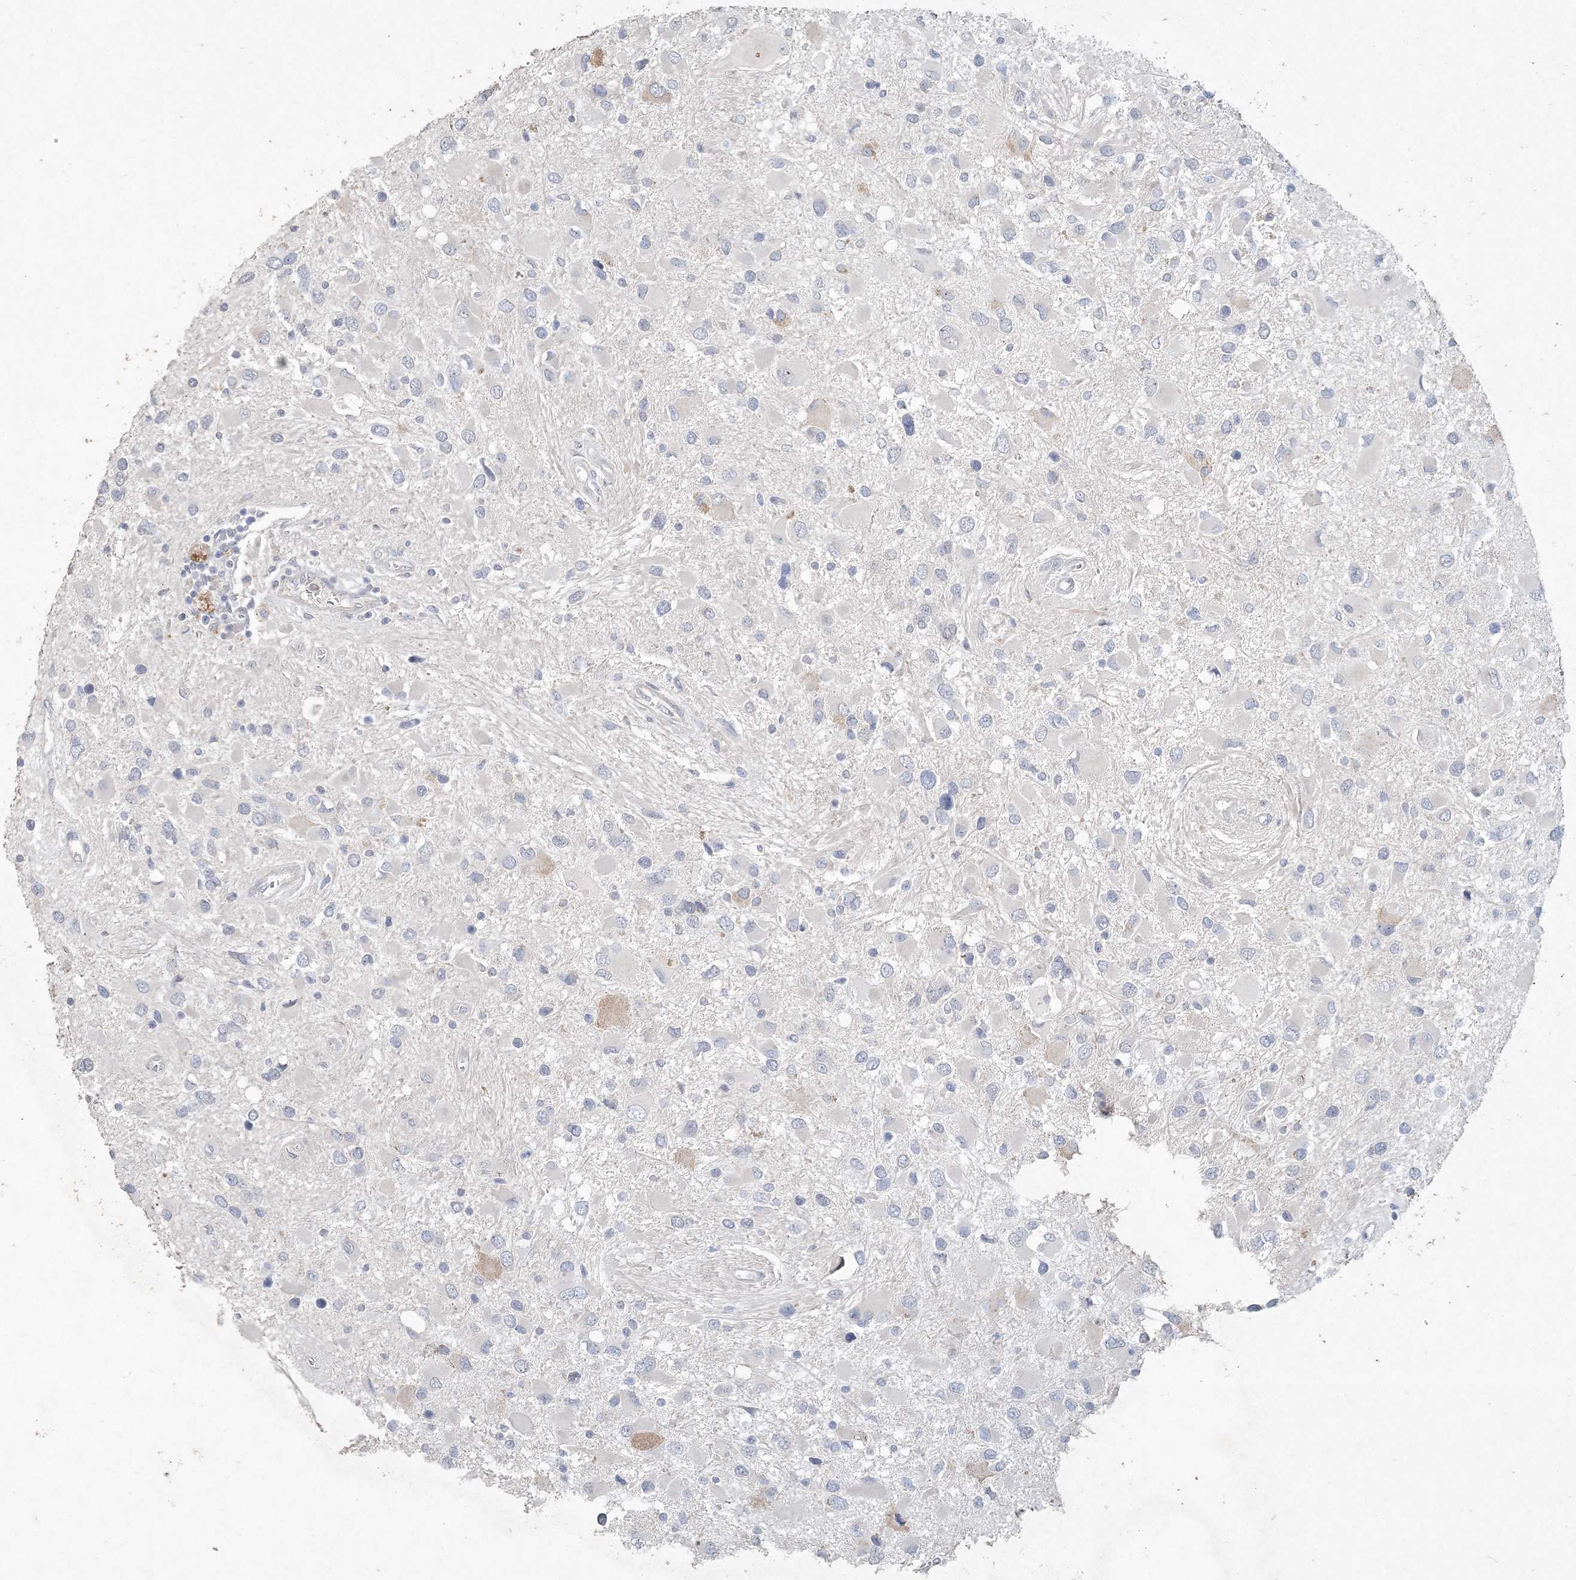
{"staining": {"intensity": "weak", "quantity": "<25%", "location": "cytoplasmic/membranous"}, "tissue": "glioma", "cell_type": "Tumor cells", "image_type": "cancer", "snomed": [{"axis": "morphology", "description": "Glioma, malignant, High grade"}, {"axis": "topography", "description": "Brain"}], "caption": "Histopathology image shows no significant protein staining in tumor cells of high-grade glioma (malignant).", "gene": "DNAH5", "patient": {"sex": "male", "age": 53}}